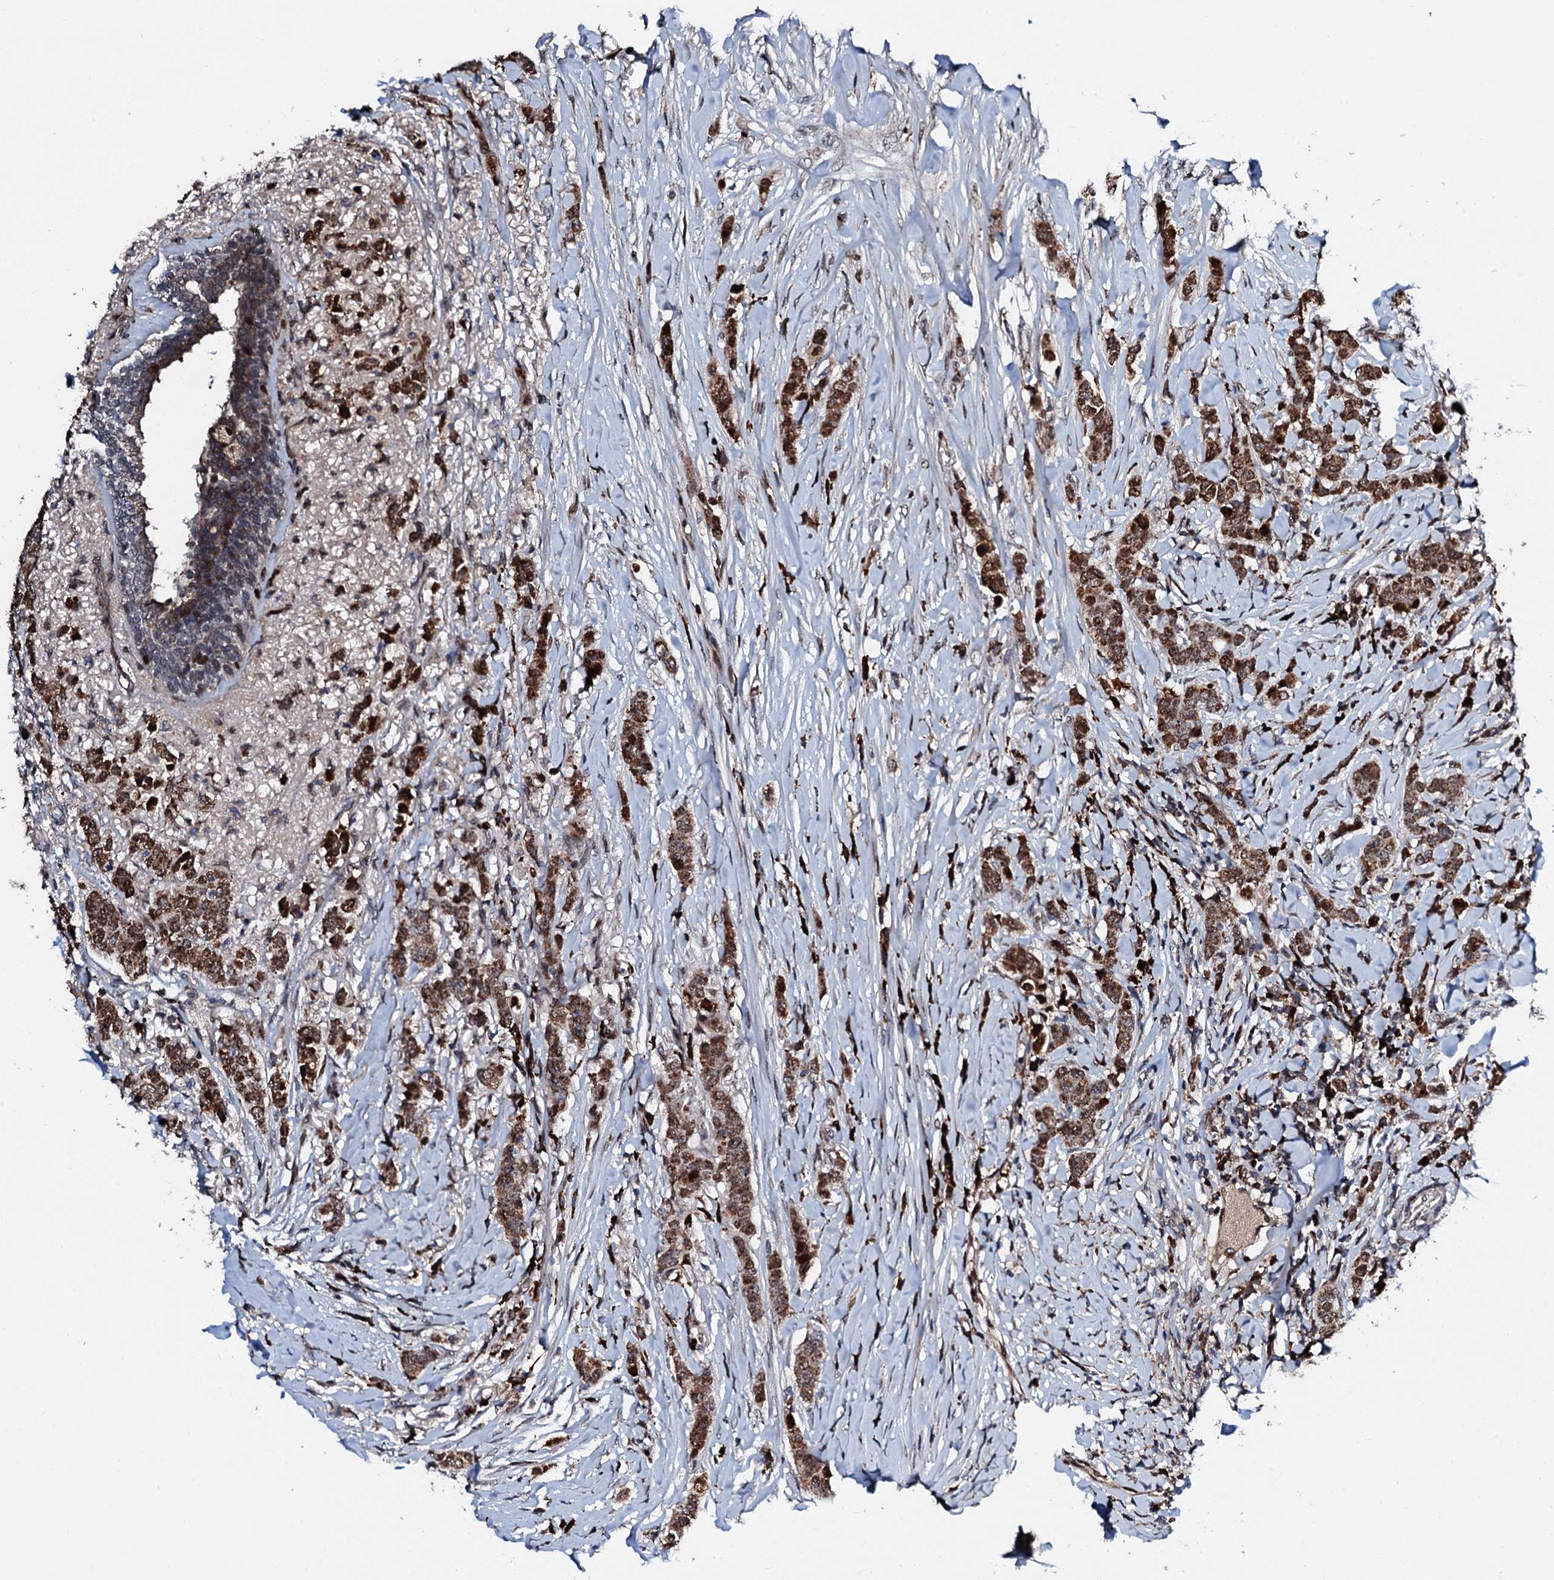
{"staining": {"intensity": "moderate", "quantity": ">75%", "location": "cytoplasmic/membranous,nuclear"}, "tissue": "breast cancer", "cell_type": "Tumor cells", "image_type": "cancer", "snomed": [{"axis": "morphology", "description": "Duct carcinoma"}, {"axis": "topography", "description": "Breast"}], "caption": "Protein expression analysis of breast intraductal carcinoma shows moderate cytoplasmic/membranous and nuclear positivity in approximately >75% of tumor cells. The protein is stained brown, and the nuclei are stained in blue (DAB (3,3'-diaminobenzidine) IHC with brightfield microscopy, high magnification).", "gene": "KIF18A", "patient": {"sex": "female", "age": 40}}